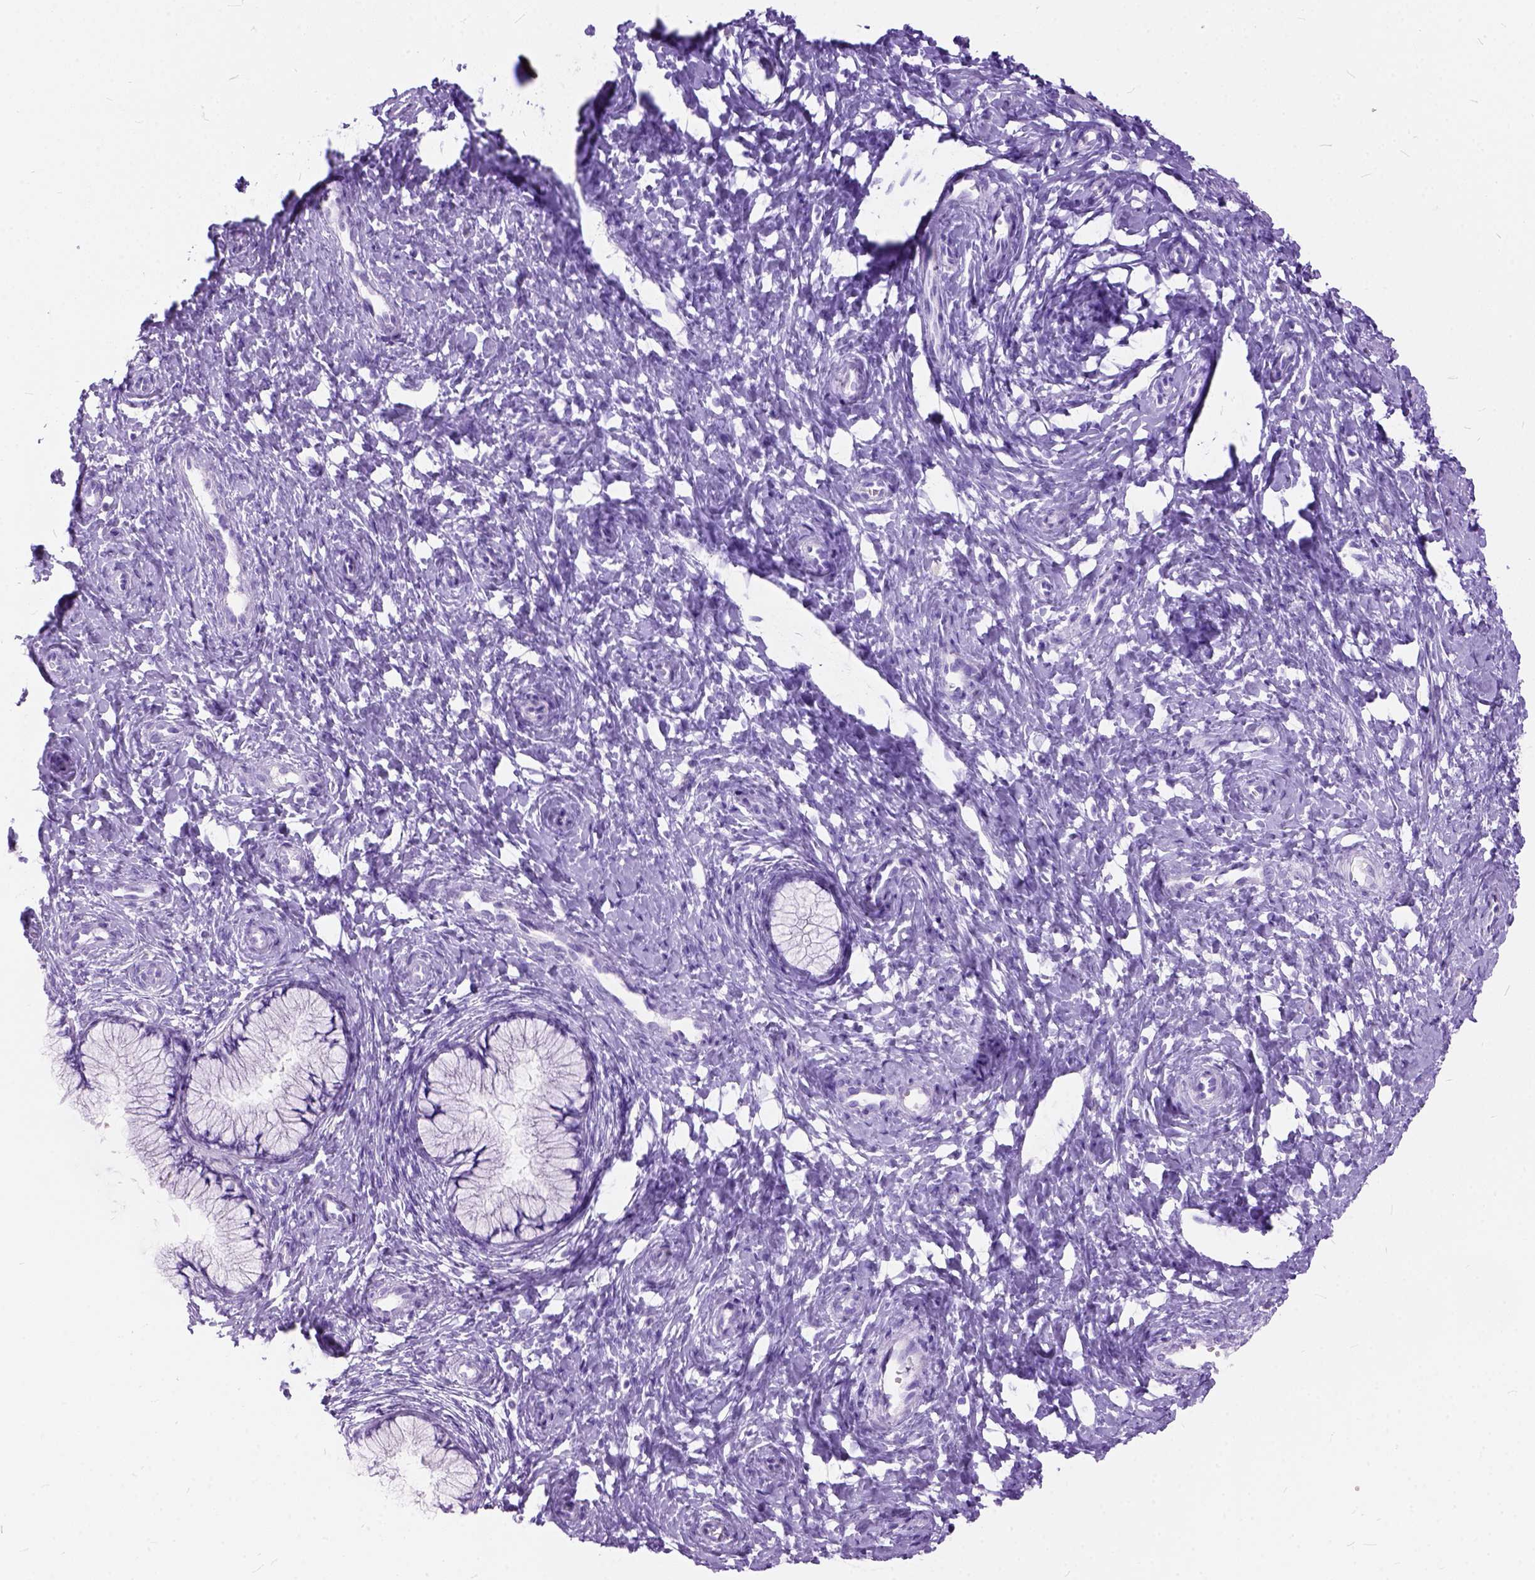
{"staining": {"intensity": "negative", "quantity": "none", "location": "none"}, "tissue": "cervix", "cell_type": "Glandular cells", "image_type": "normal", "snomed": [{"axis": "morphology", "description": "Normal tissue, NOS"}, {"axis": "topography", "description": "Cervix"}], "caption": "High magnification brightfield microscopy of unremarkable cervix stained with DAB (3,3'-diaminobenzidine) (brown) and counterstained with hematoxylin (blue): glandular cells show no significant staining. (Stains: DAB (3,3'-diaminobenzidine) IHC with hematoxylin counter stain, Microscopy: brightfield microscopy at high magnification).", "gene": "C1QTNF3", "patient": {"sex": "female", "age": 37}}